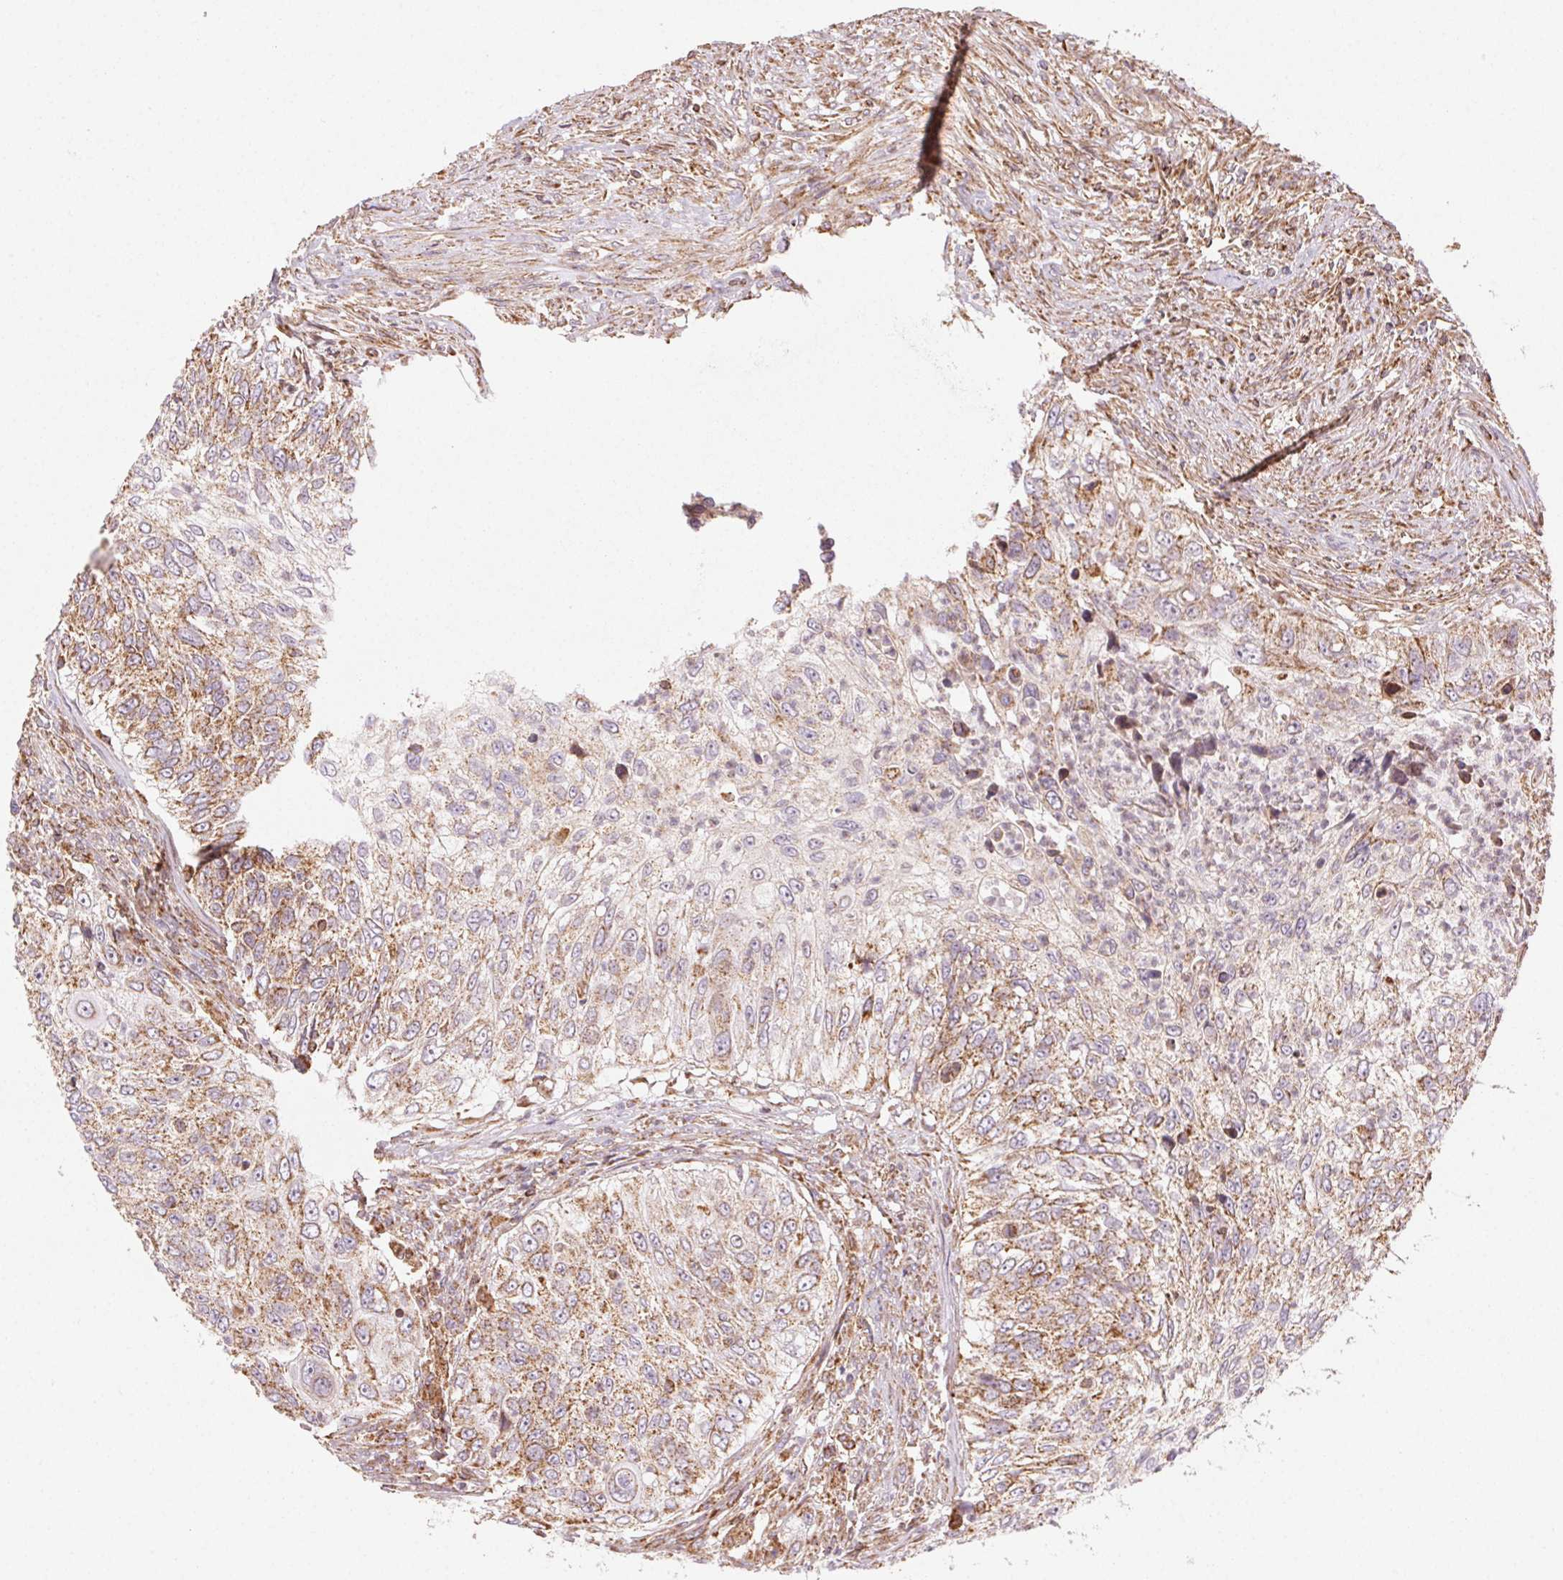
{"staining": {"intensity": "moderate", "quantity": ">75%", "location": "cytoplasmic/membranous"}, "tissue": "urothelial cancer", "cell_type": "Tumor cells", "image_type": "cancer", "snomed": [{"axis": "morphology", "description": "Urothelial carcinoma, High grade"}, {"axis": "topography", "description": "Urinary bladder"}], "caption": "Moderate cytoplasmic/membranous protein expression is identified in approximately >75% of tumor cells in urothelial carcinoma (high-grade).", "gene": "CLPB", "patient": {"sex": "female", "age": 60}}